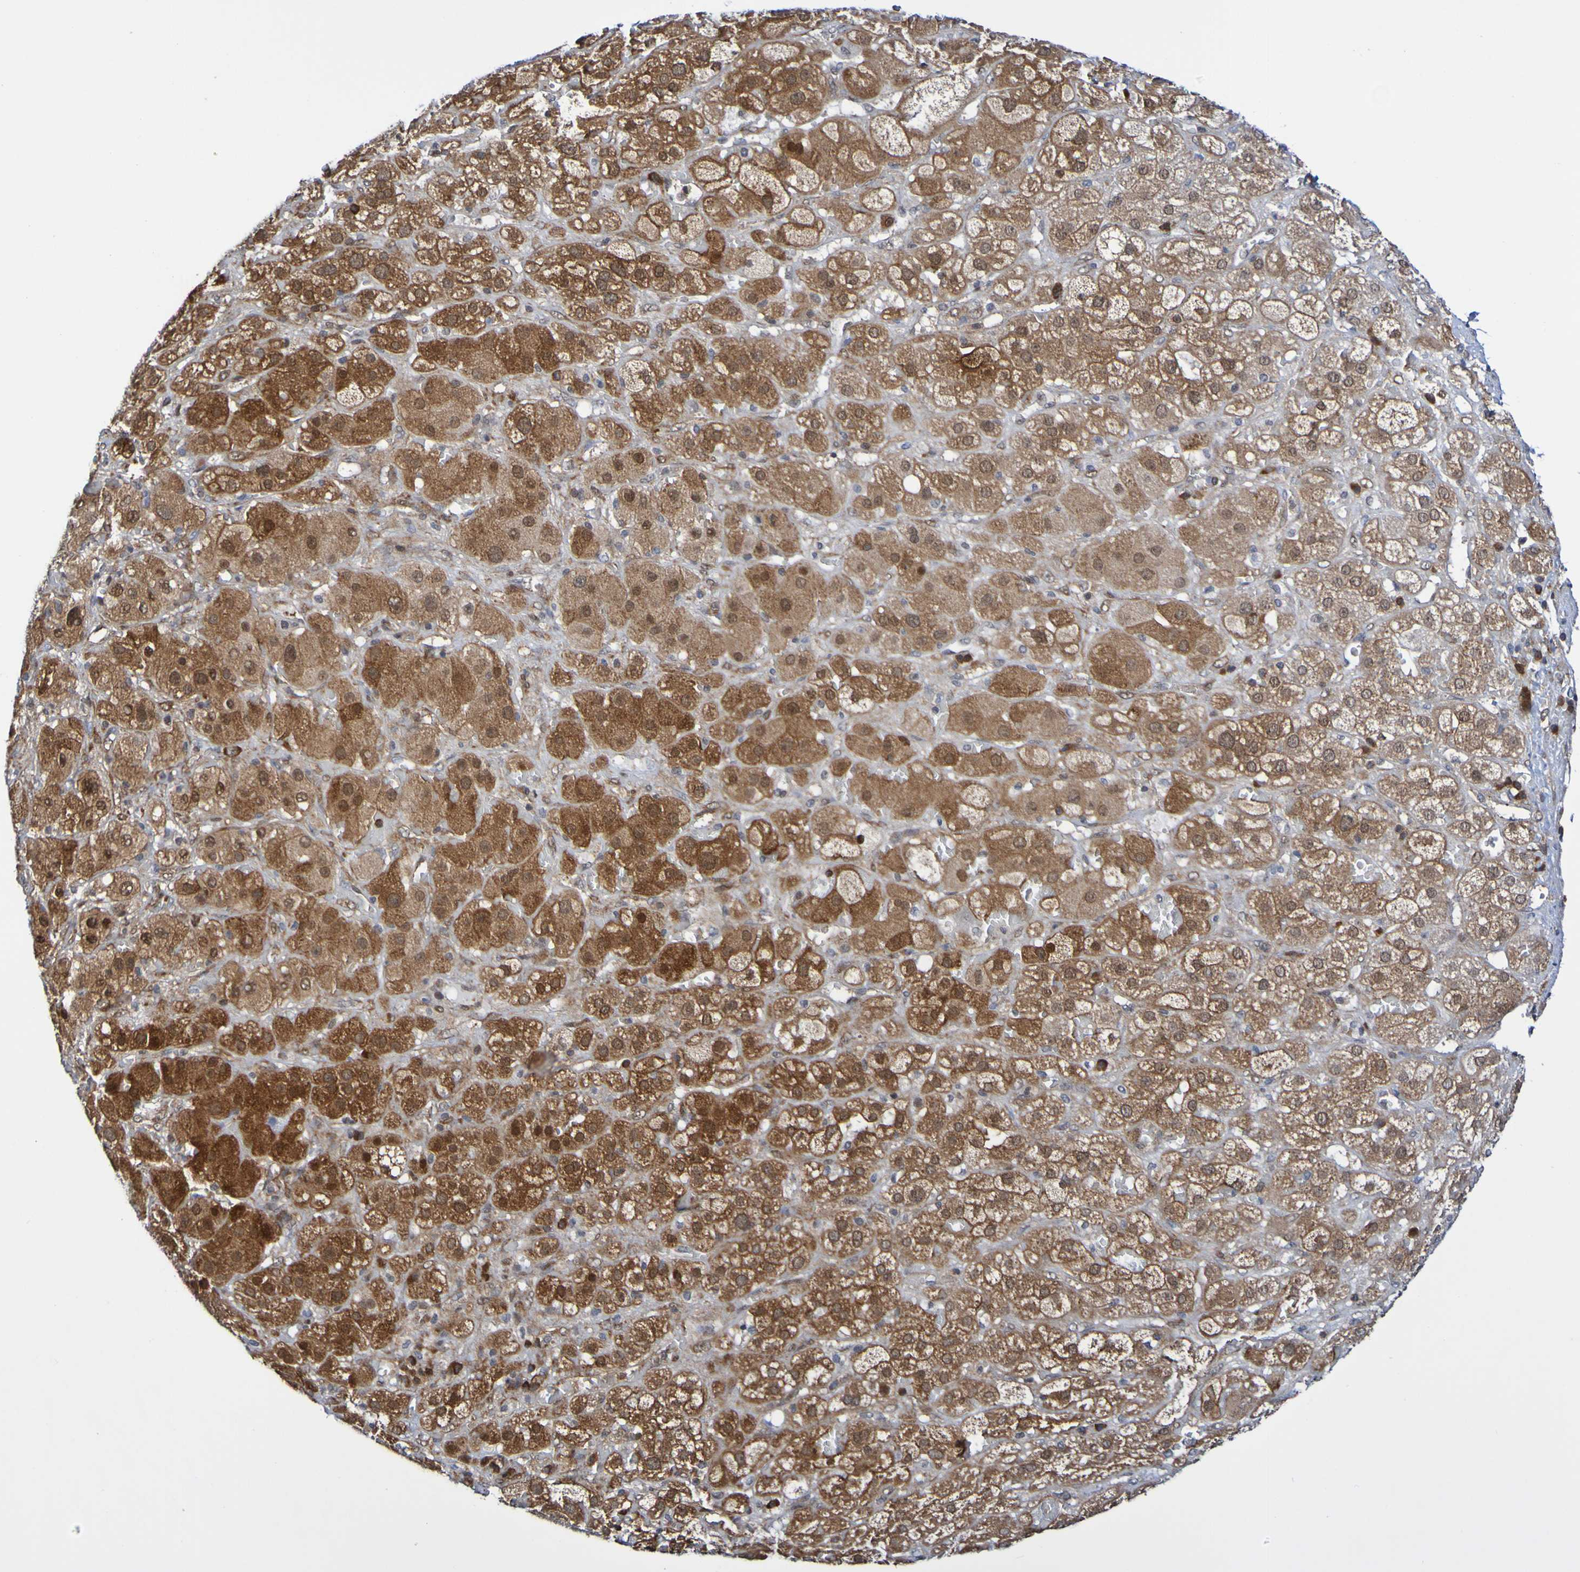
{"staining": {"intensity": "strong", "quantity": ">75%", "location": "cytoplasmic/membranous,nuclear"}, "tissue": "adrenal gland", "cell_type": "Glandular cells", "image_type": "normal", "snomed": [{"axis": "morphology", "description": "Normal tissue, NOS"}, {"axis": "topography", "description": "Adrenal gland"}], "caption": "High-power microscopy captured an IHC photomicrograph of unremarkable adrenal gland, revealing strong cytoplasmic/membranous,nuclear staining in about >75% of glandular cells.", "gene": "ATIC", "patient": {"sex": "female", "age": 47}}